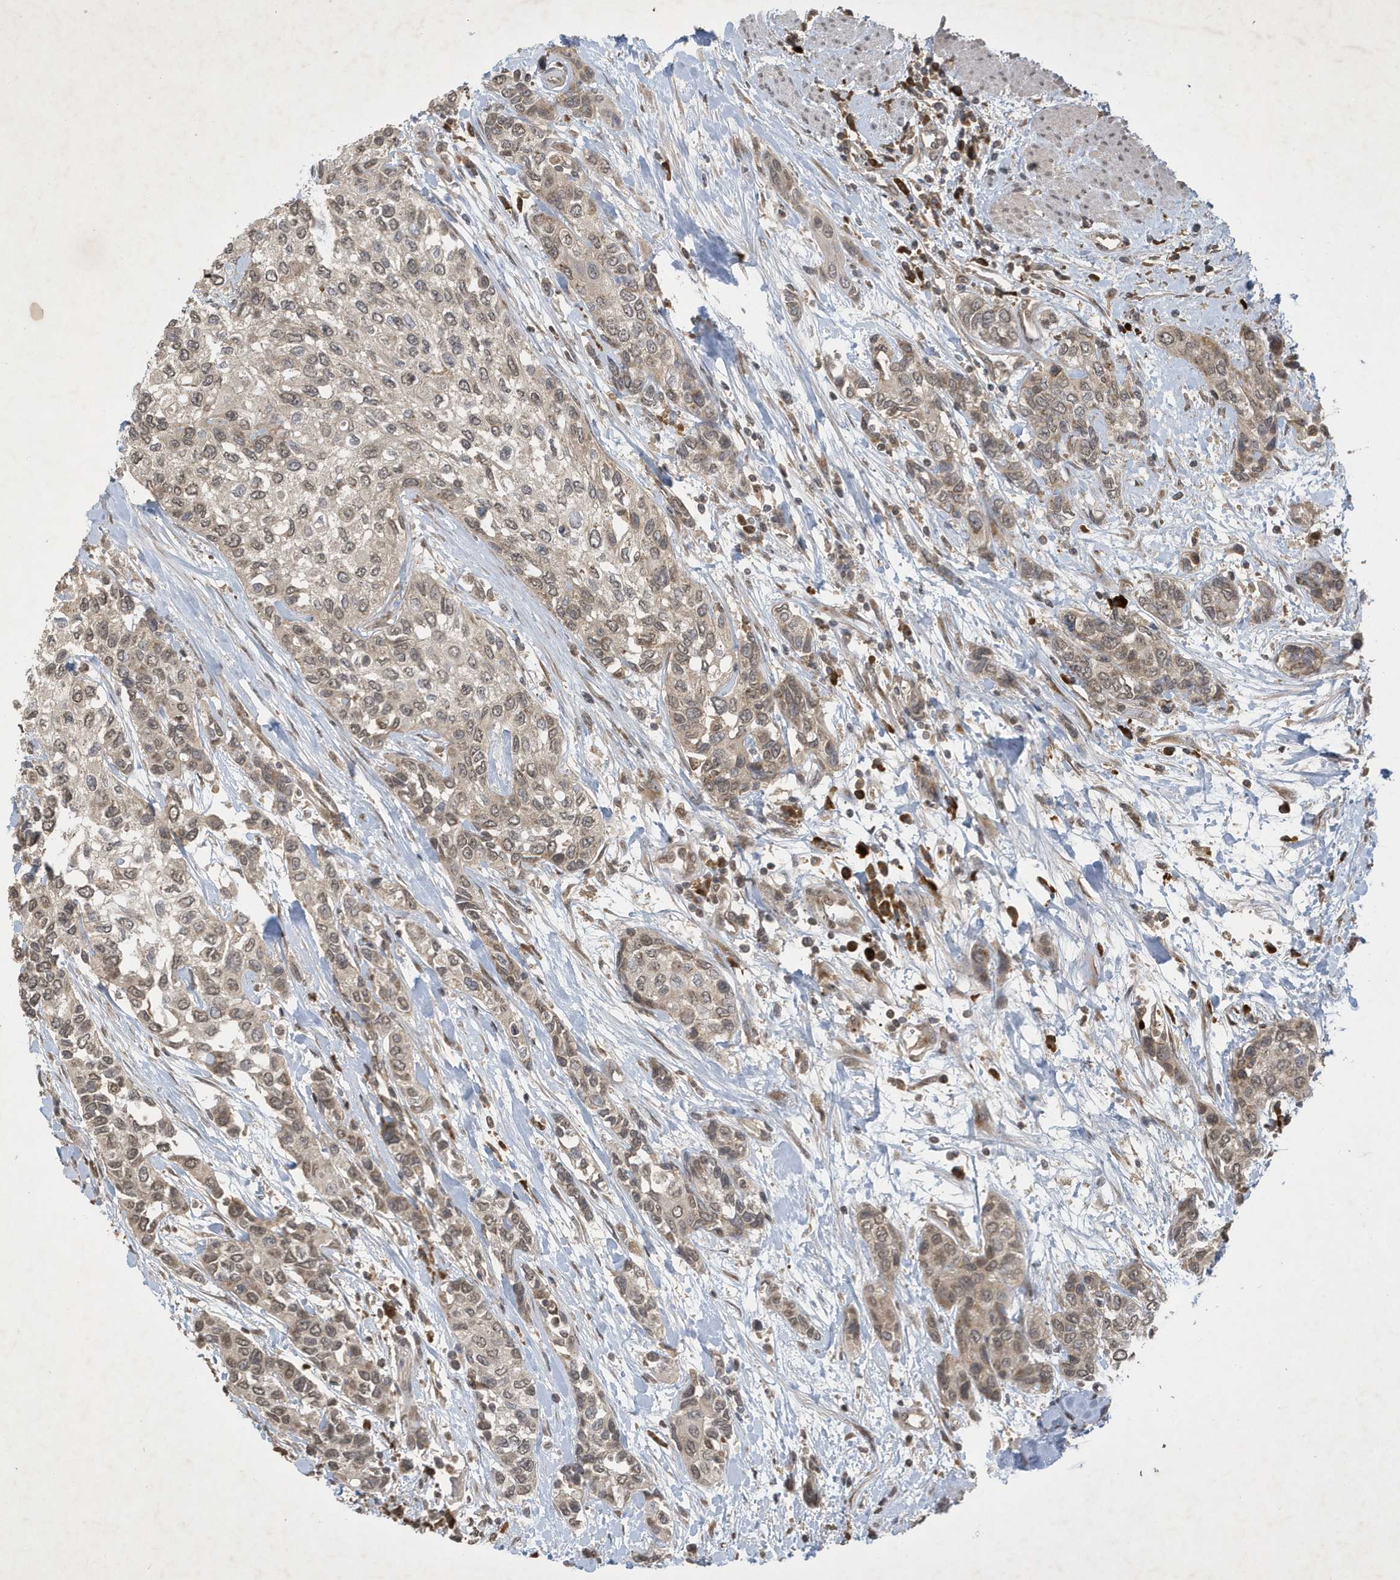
{"staining": {"intensity": "weak", "quantity": ">75%", "location": "nuclear"}, "tissue": "urothelial cancer", "cell_type": "Tumor cells", "image_type": "cancer", "snomed": [{"axis": "morphology", "description": "Normal tissue, NOS"}, {"axis": "morphology", "description": "Urothelial carcinoma, High grade"}, {"axis": "topography", "description": "Vascular tissue"}, {"axis": "topography", "description": "Urinary bladder"}], "caption": "About >75% of tumor cells in high-grade urothelial carcinoma demonstrate weak nuclear protein expression as visualized by brown immunohistochemical staining.", "gene": "STX10", "patient": {"sex": "female", "age": 56}}